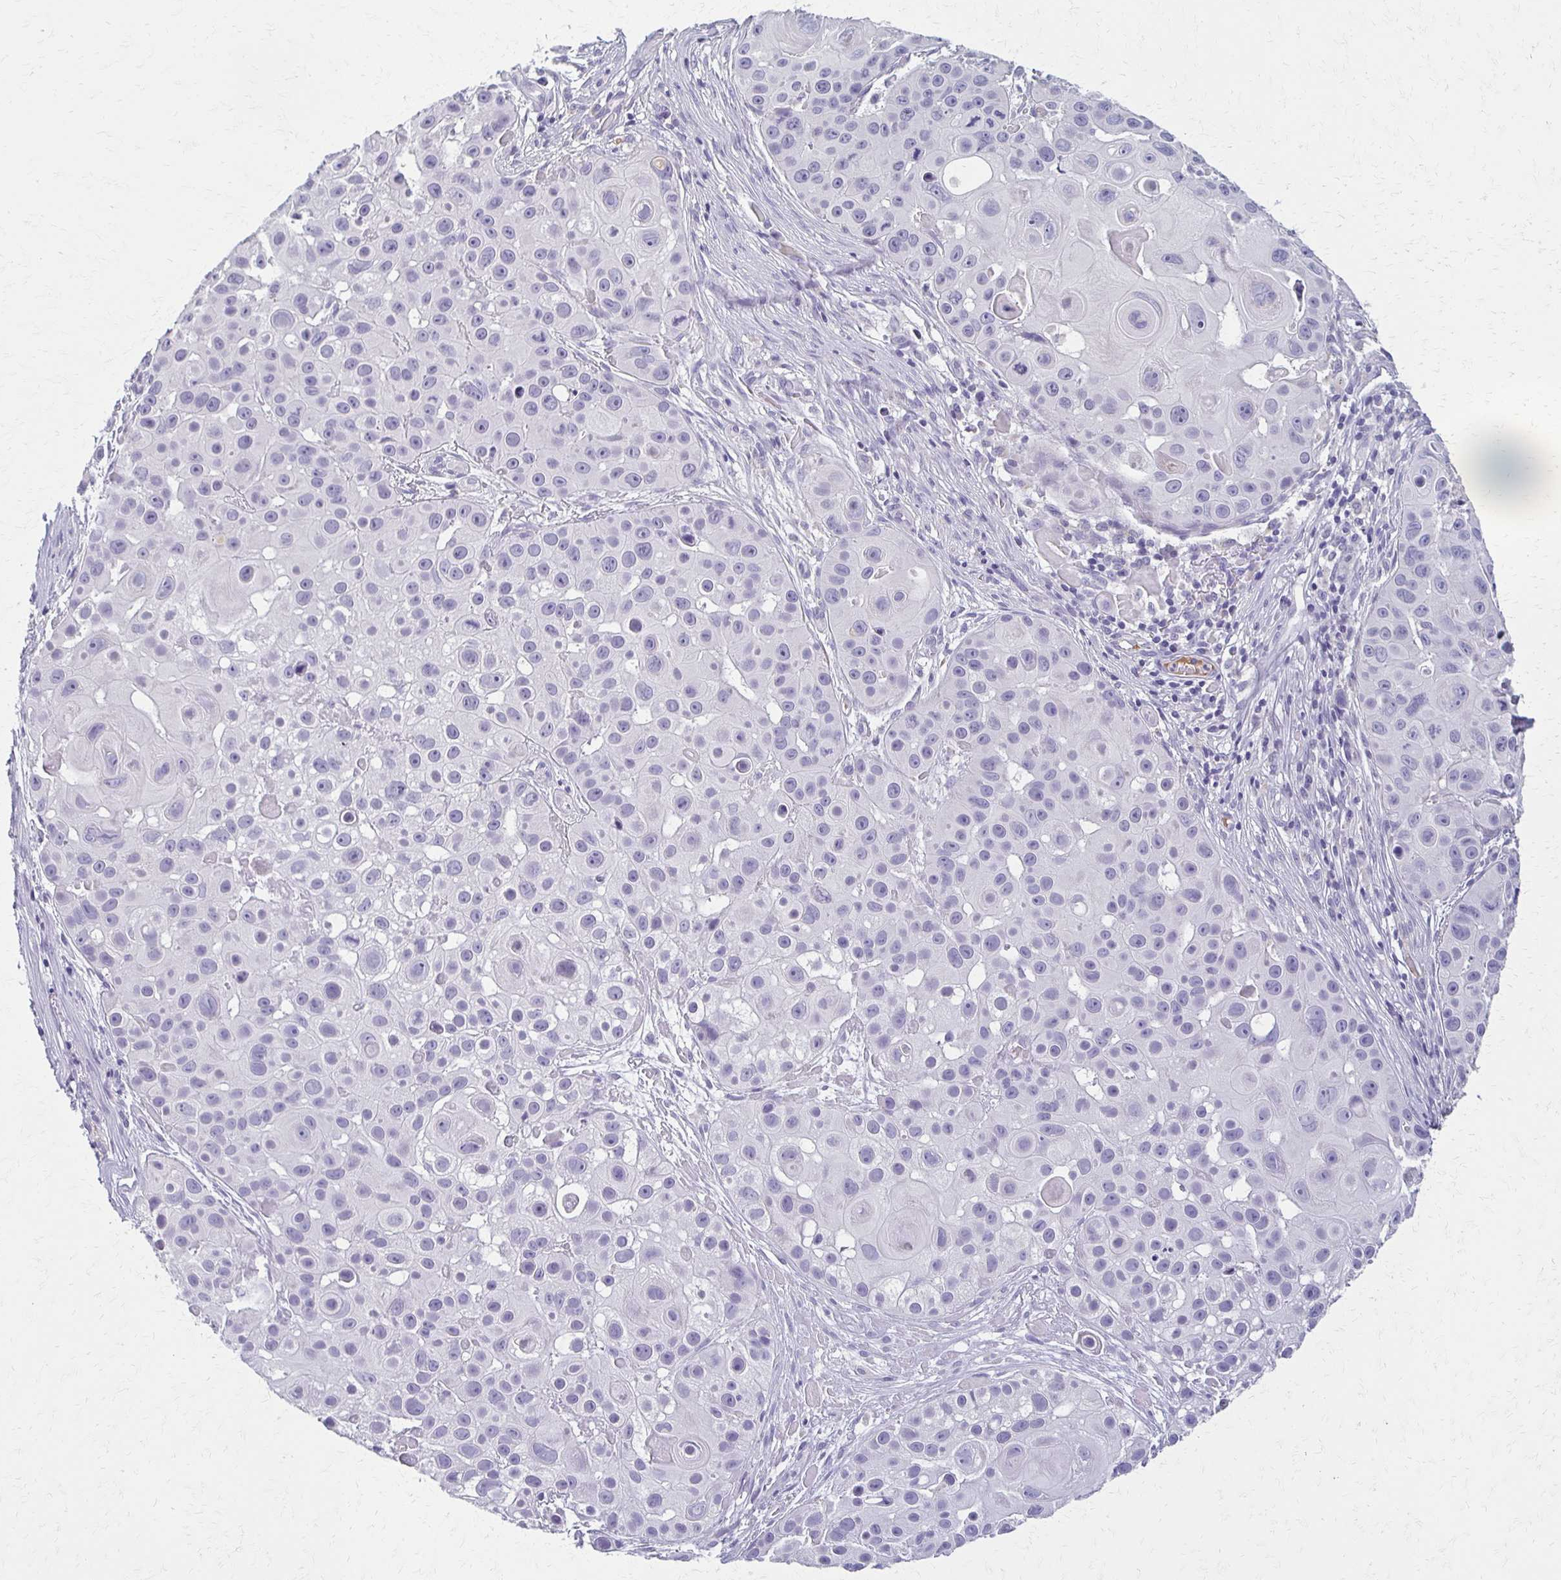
{"staining": {"intensity": "negative", "quantity": "none", "location": "none"}, "tissue": "skin cancer", "cell_type": "Tumor cells", "image_type": "cancer", "snomed": [{"axis": "morphology", "description": "Squamous cell carcinoma, NOS"}, {"axis": "topography", "description": "Skin"}], "caption": "There is no significant expression in tumor cells of squamous cell carcinoma (skin).", "gene": "BBS12", "patient": {"sex": "male", "age": 92}}